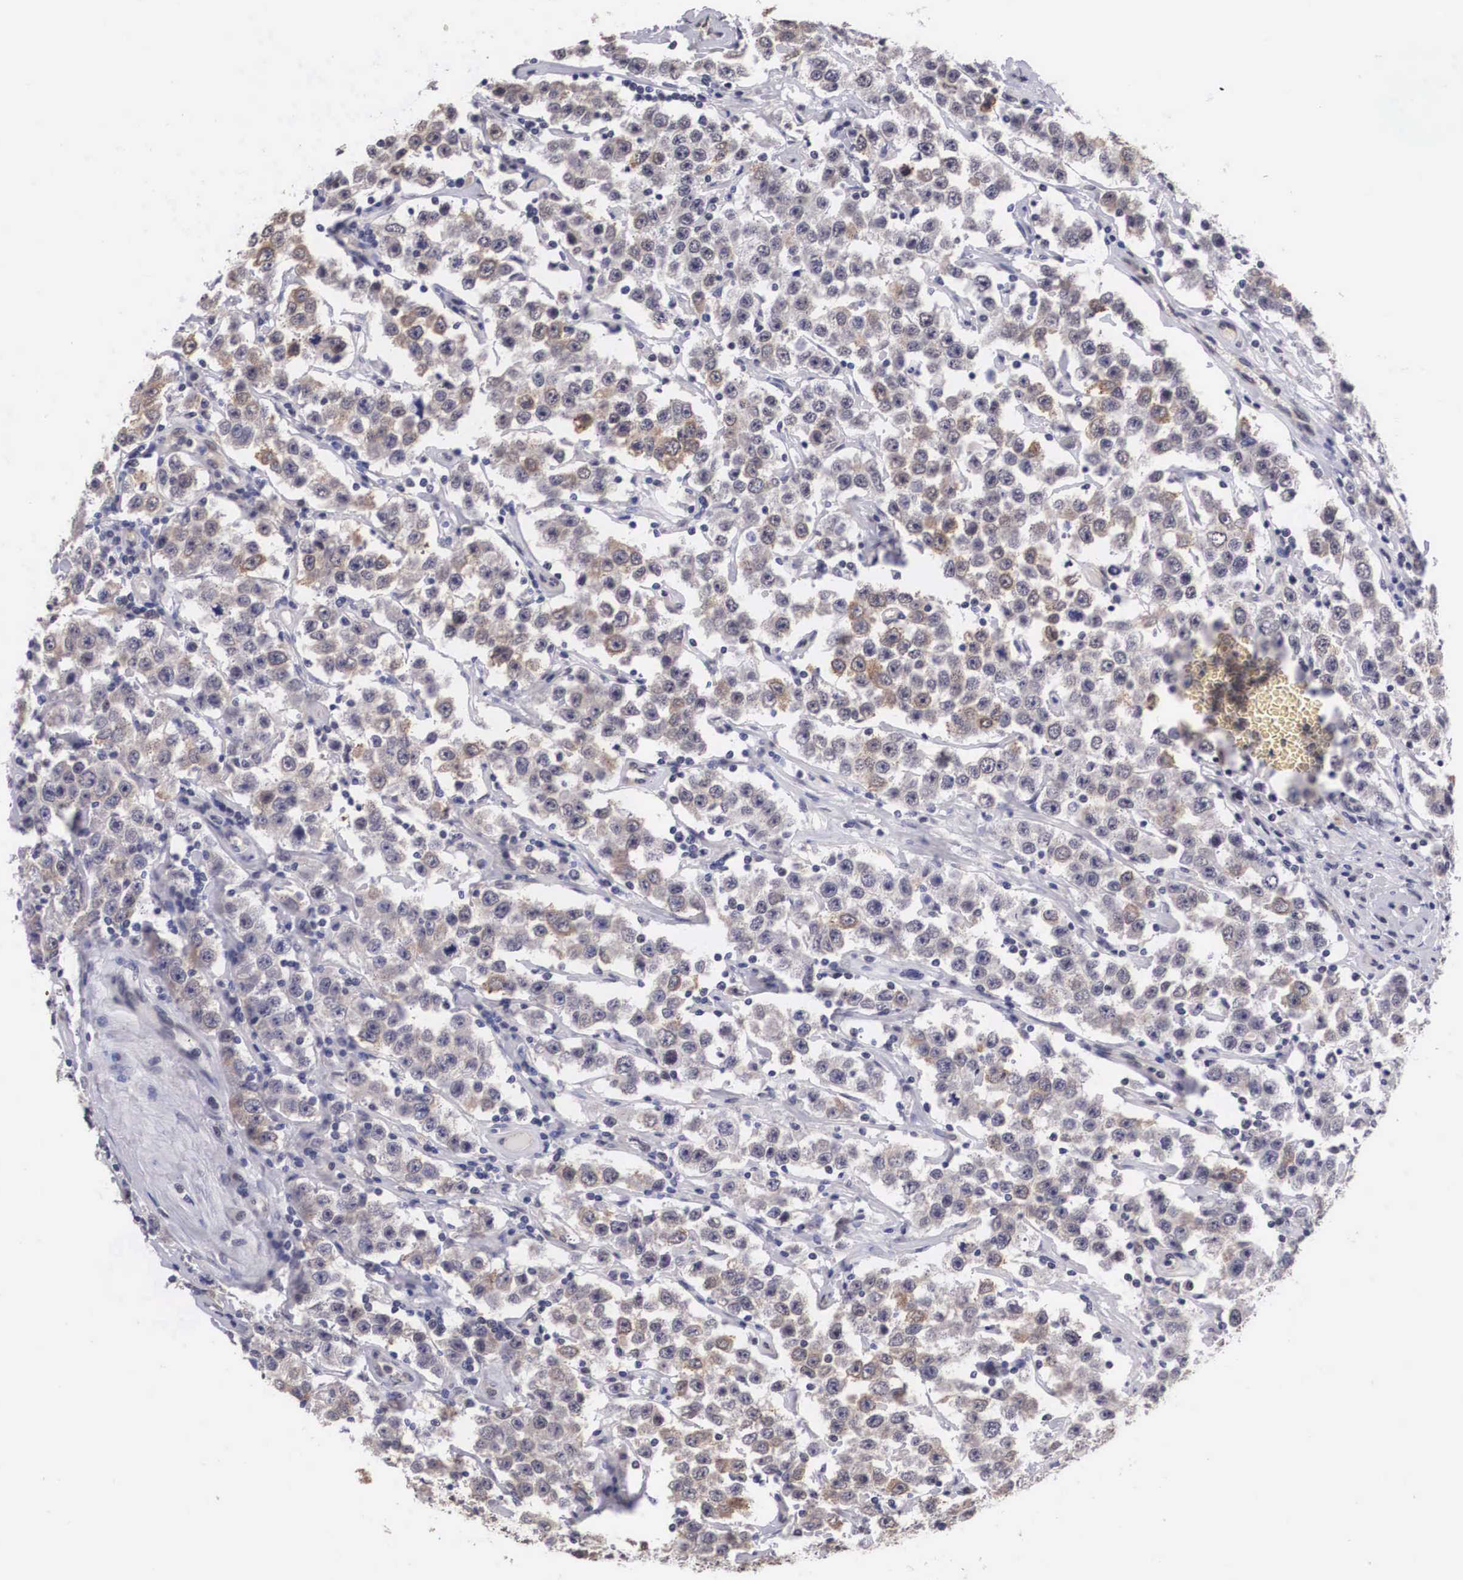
{"staining": {"intensity": "weak", "quantity": "25%-75%", "location": "cytoplasmic/membranous"}, "tissue": "testis cancer", "cell_type": "Tumor cells", "image_type": "cancer", "snomed": [{"axis": "morphology", "description": "Seminoma, NOS"}, {"axis": "topography", "description": "Testis"}], "caption": "An image of human testis cancer (seminoma) stained for a protein reveals weak cytoplasmic/membranous brown staining in tumor cells. (Brightfield microscopy of DAB IHC at high magnification).", "gene": "OTX2", "patient": {"sex": "male", "age": 52}}